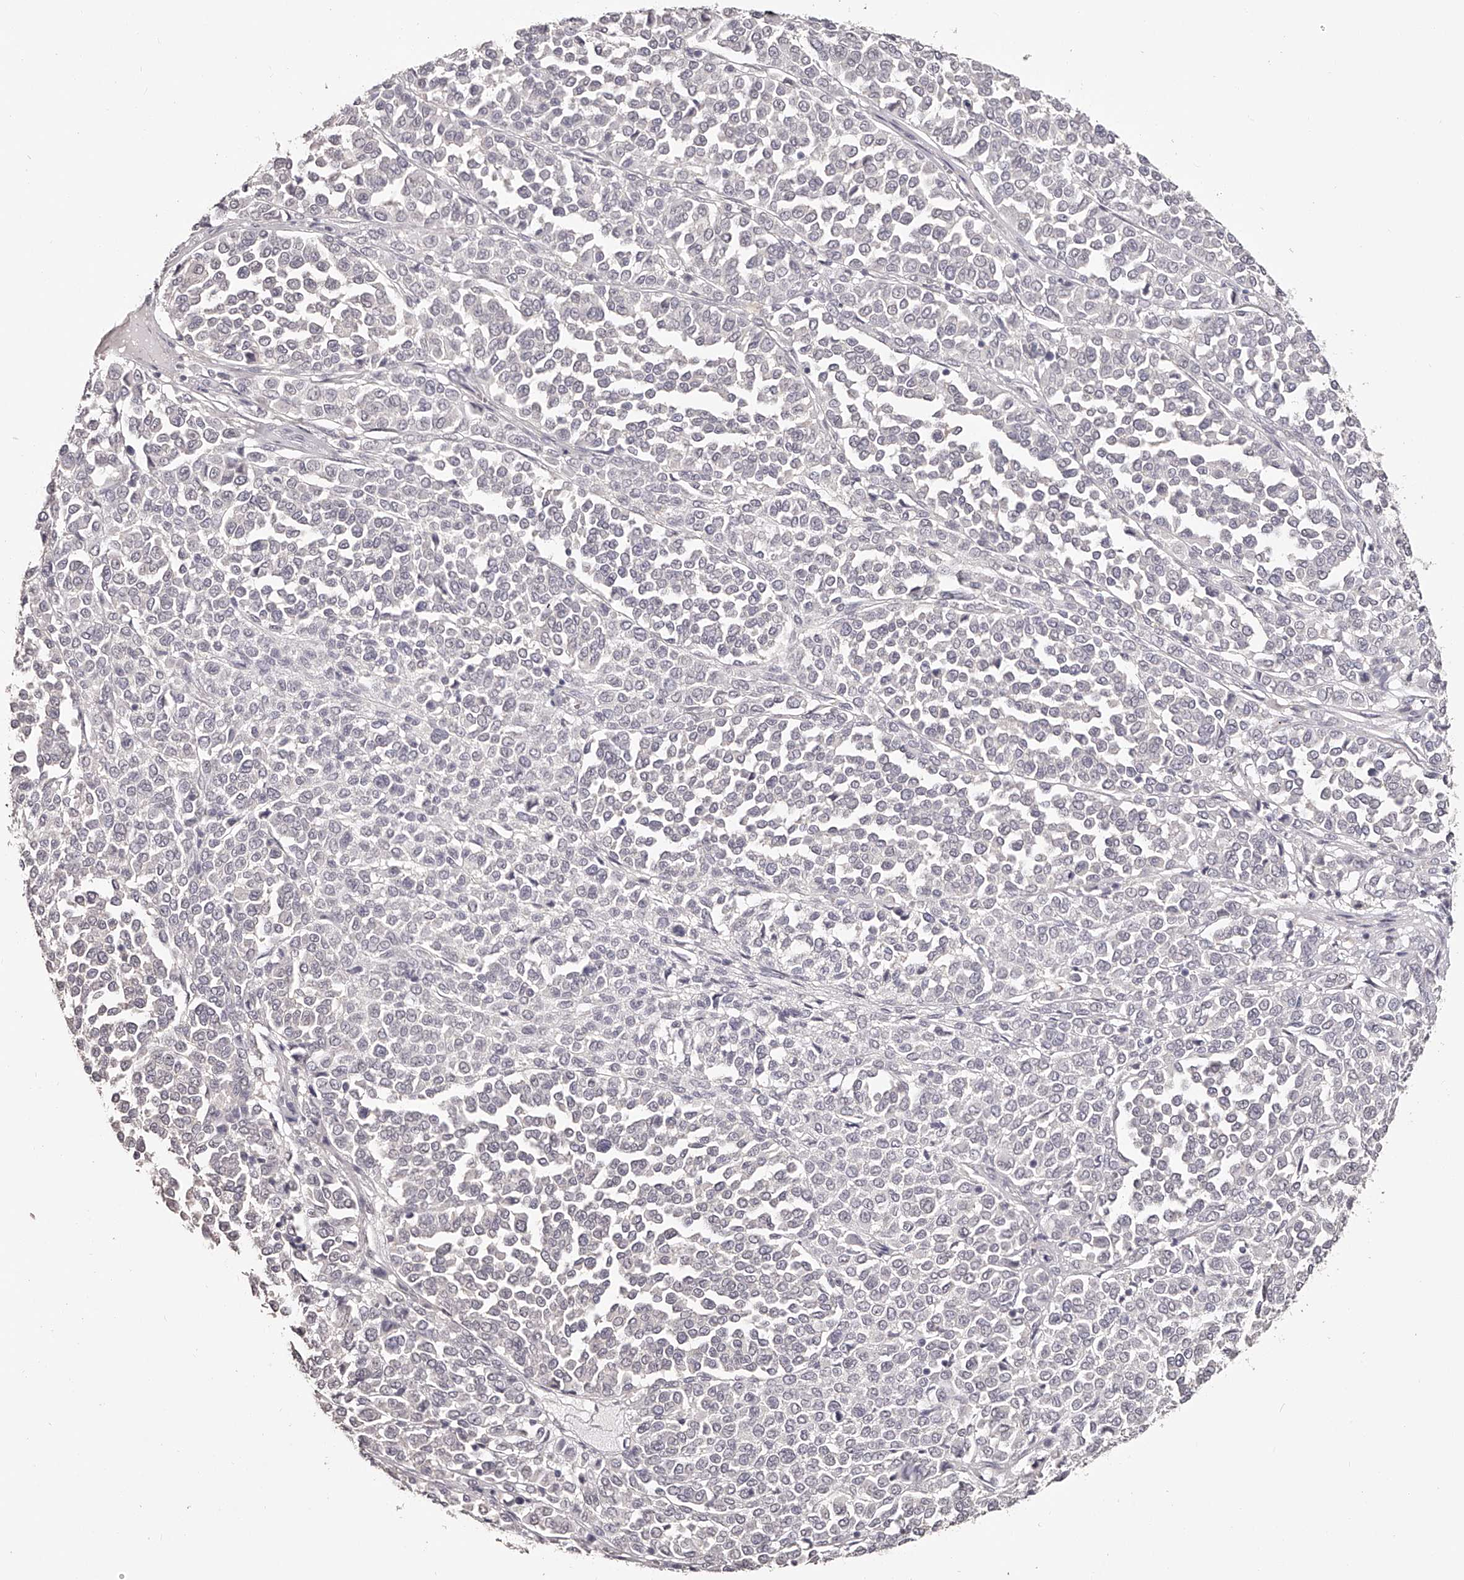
{"staining": {"intensity": "negative", "quantity": "none", "location": "none"}, "tissue": "melanoma", "cell_type": "Tumor cells", "image_type": "cancer", "snomed": [{"axis": "morphology", "description": "Malignant melanoma, Metastatic site"}, {"axis": "topography", "description": "Pancreas"}], "caption": "A high-resolution histopathology image shows immunohistochemistry (IHC) staining of melanoma, which exhibits no significant expression in tumor cells.", "gene": "SLC35D3", "patient": {"sex": "female", "age": 30}}